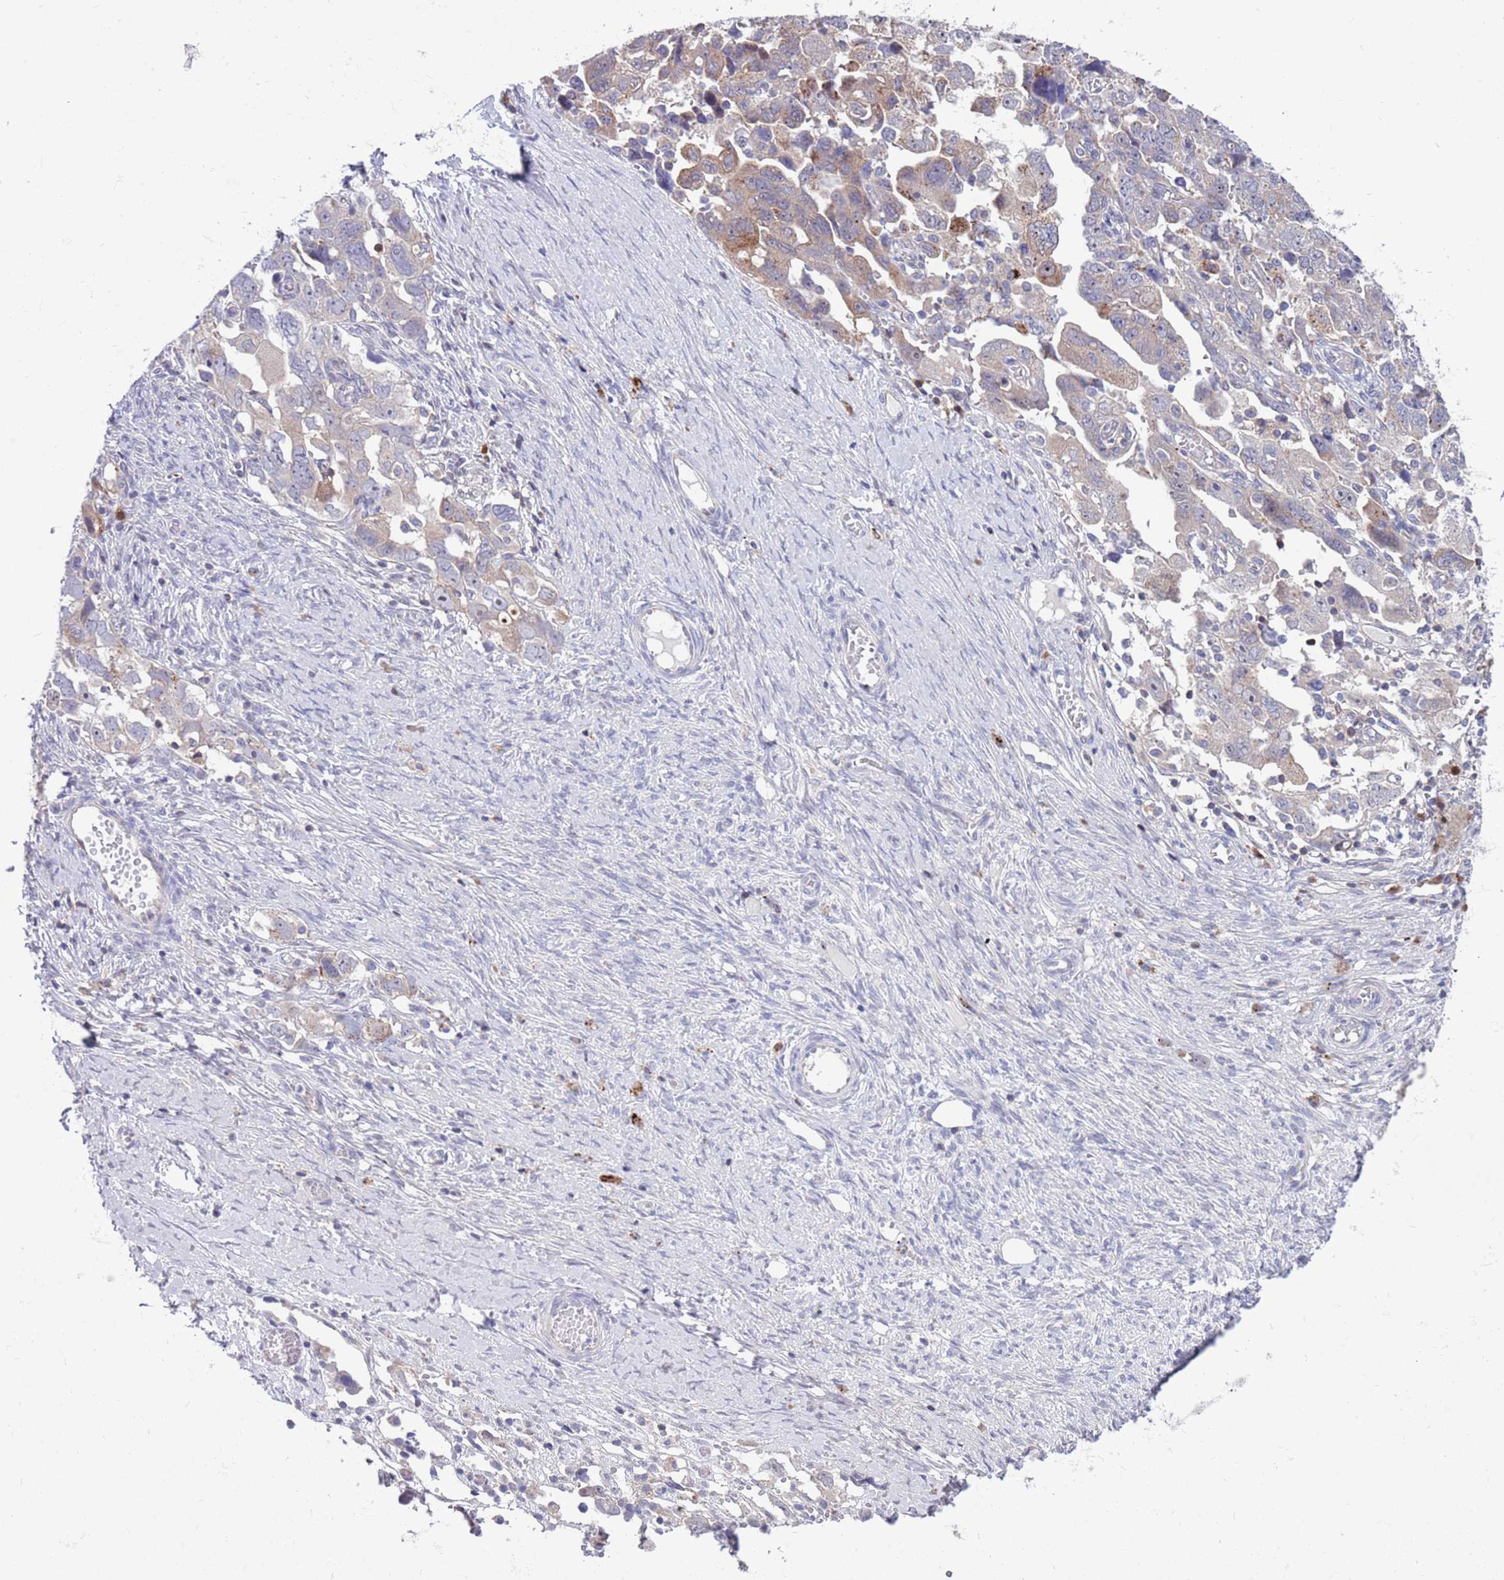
{"staining": {"intensity": "weak", "quantity": "<25%", "location": "cytoplasmic/membranous"}, "tissue": "ovarian cancer", "cell_type": "Tumor cells", "image_type": "cancer", "snomed": [{"axis": "morphology", "description": "Carcinoma, NOS"}, {"axis": "morphology", "description": "Cystadenocarcinoma, serous, NOS"}, {"axis": "topography", "description": "Ovary"}], "caption": "A high-resolution image shows immunohistochemistry staining of carcinoma (ovarian), which demonstrates no significant staining in tumor cells.", "gene": "KLHL29", "patient": {"sex": "female", "age": 69}}